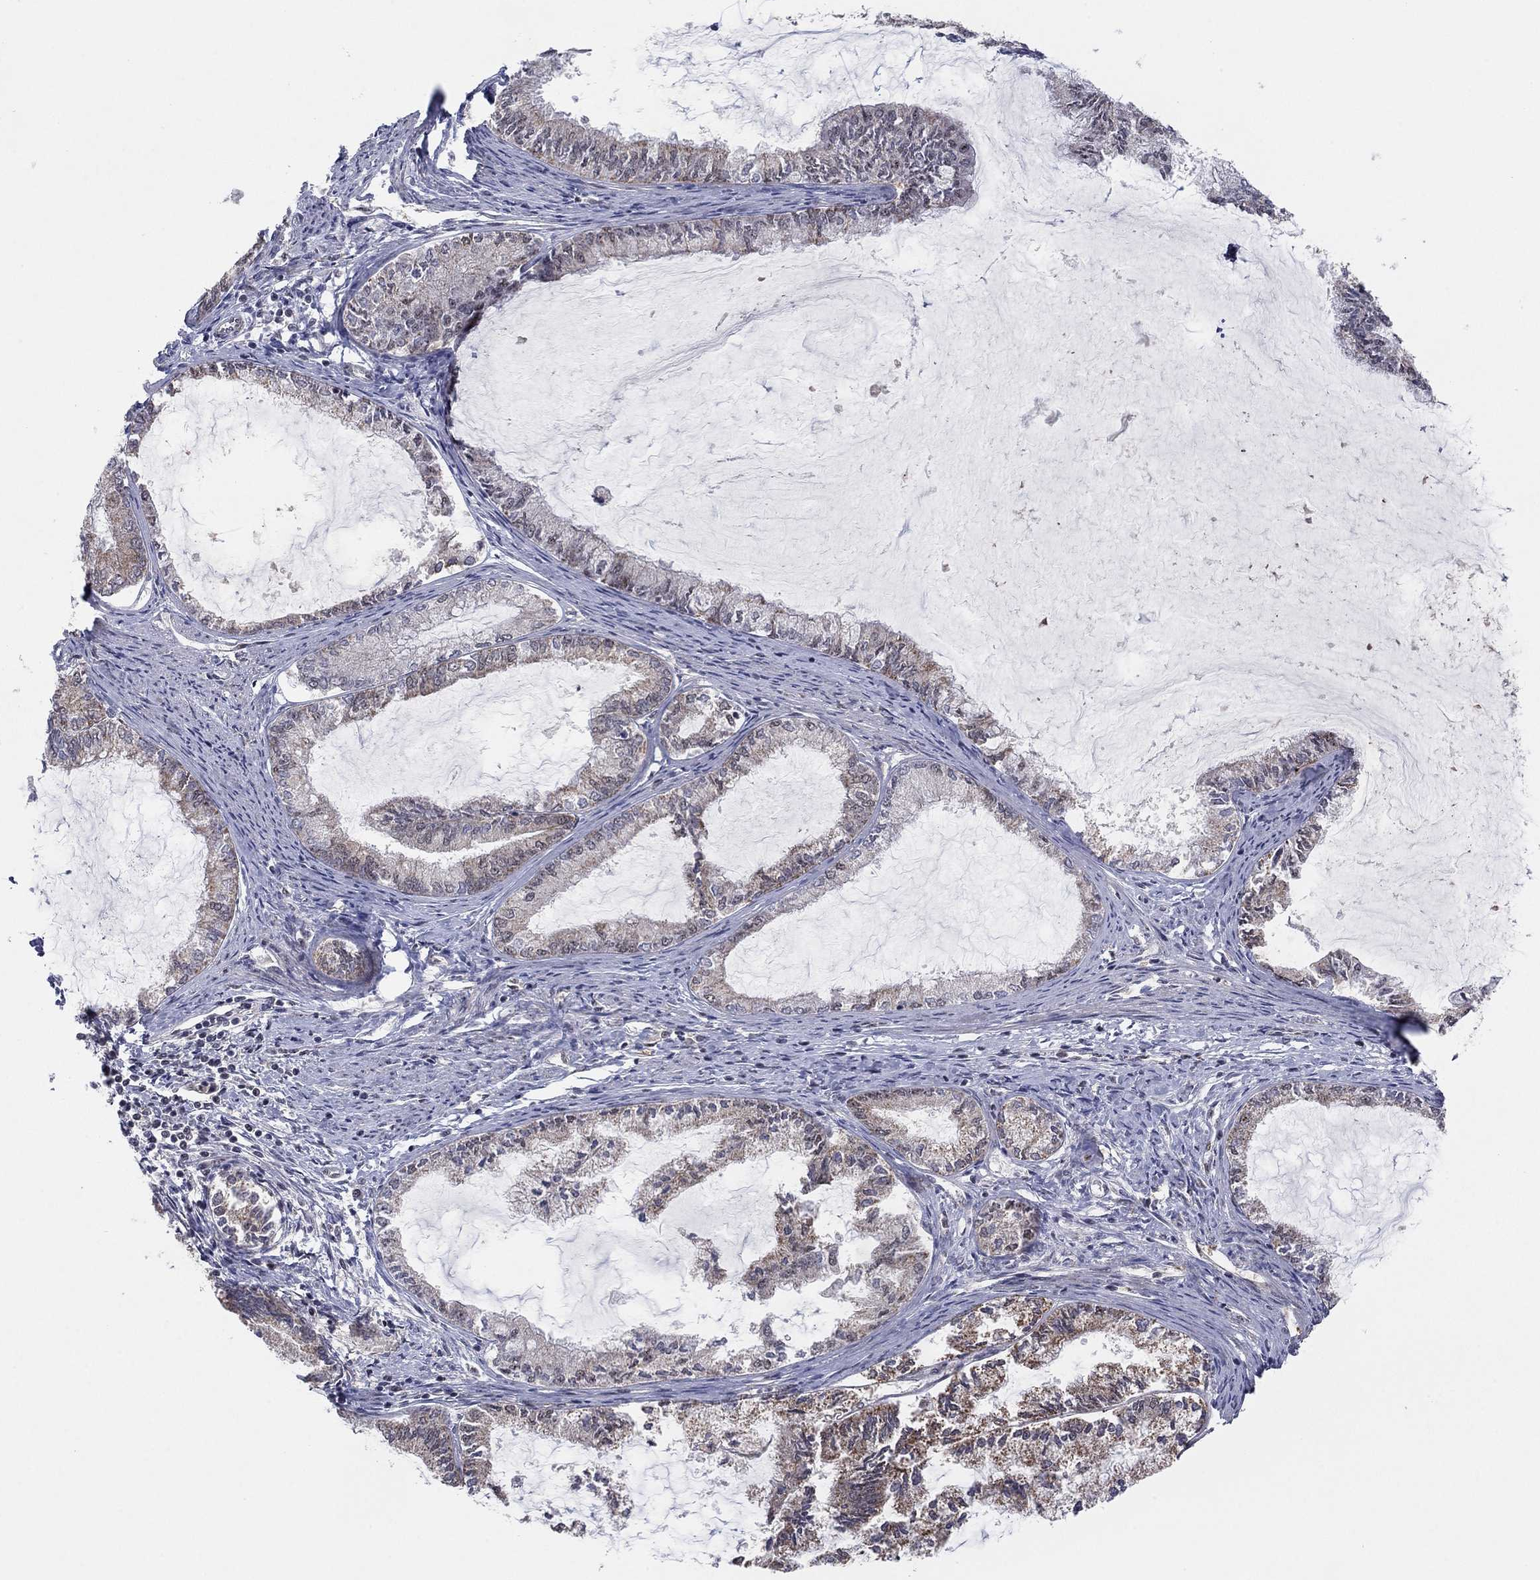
{"staining": {"intensity": "weak", "quantity": ">75%", "location": "cytoplasmic/membranous"}, "tissue": "endometrial cancer", "cell_type": "Tumor cells", "image_type": "cancer", "snomed": [{"axis": "morphology", "description": "Adenocarcinoma, NOS"}, {"axis": "topography", "description": "Endometrium"}], "caption": "Tumor cells exhibit low levels of weak cytoplasmic/membranous staining in approximately >75% of cells in human endometrial cancer.", "gene": "ZNF395", "patient": {"sex": "female", "age": 86}}